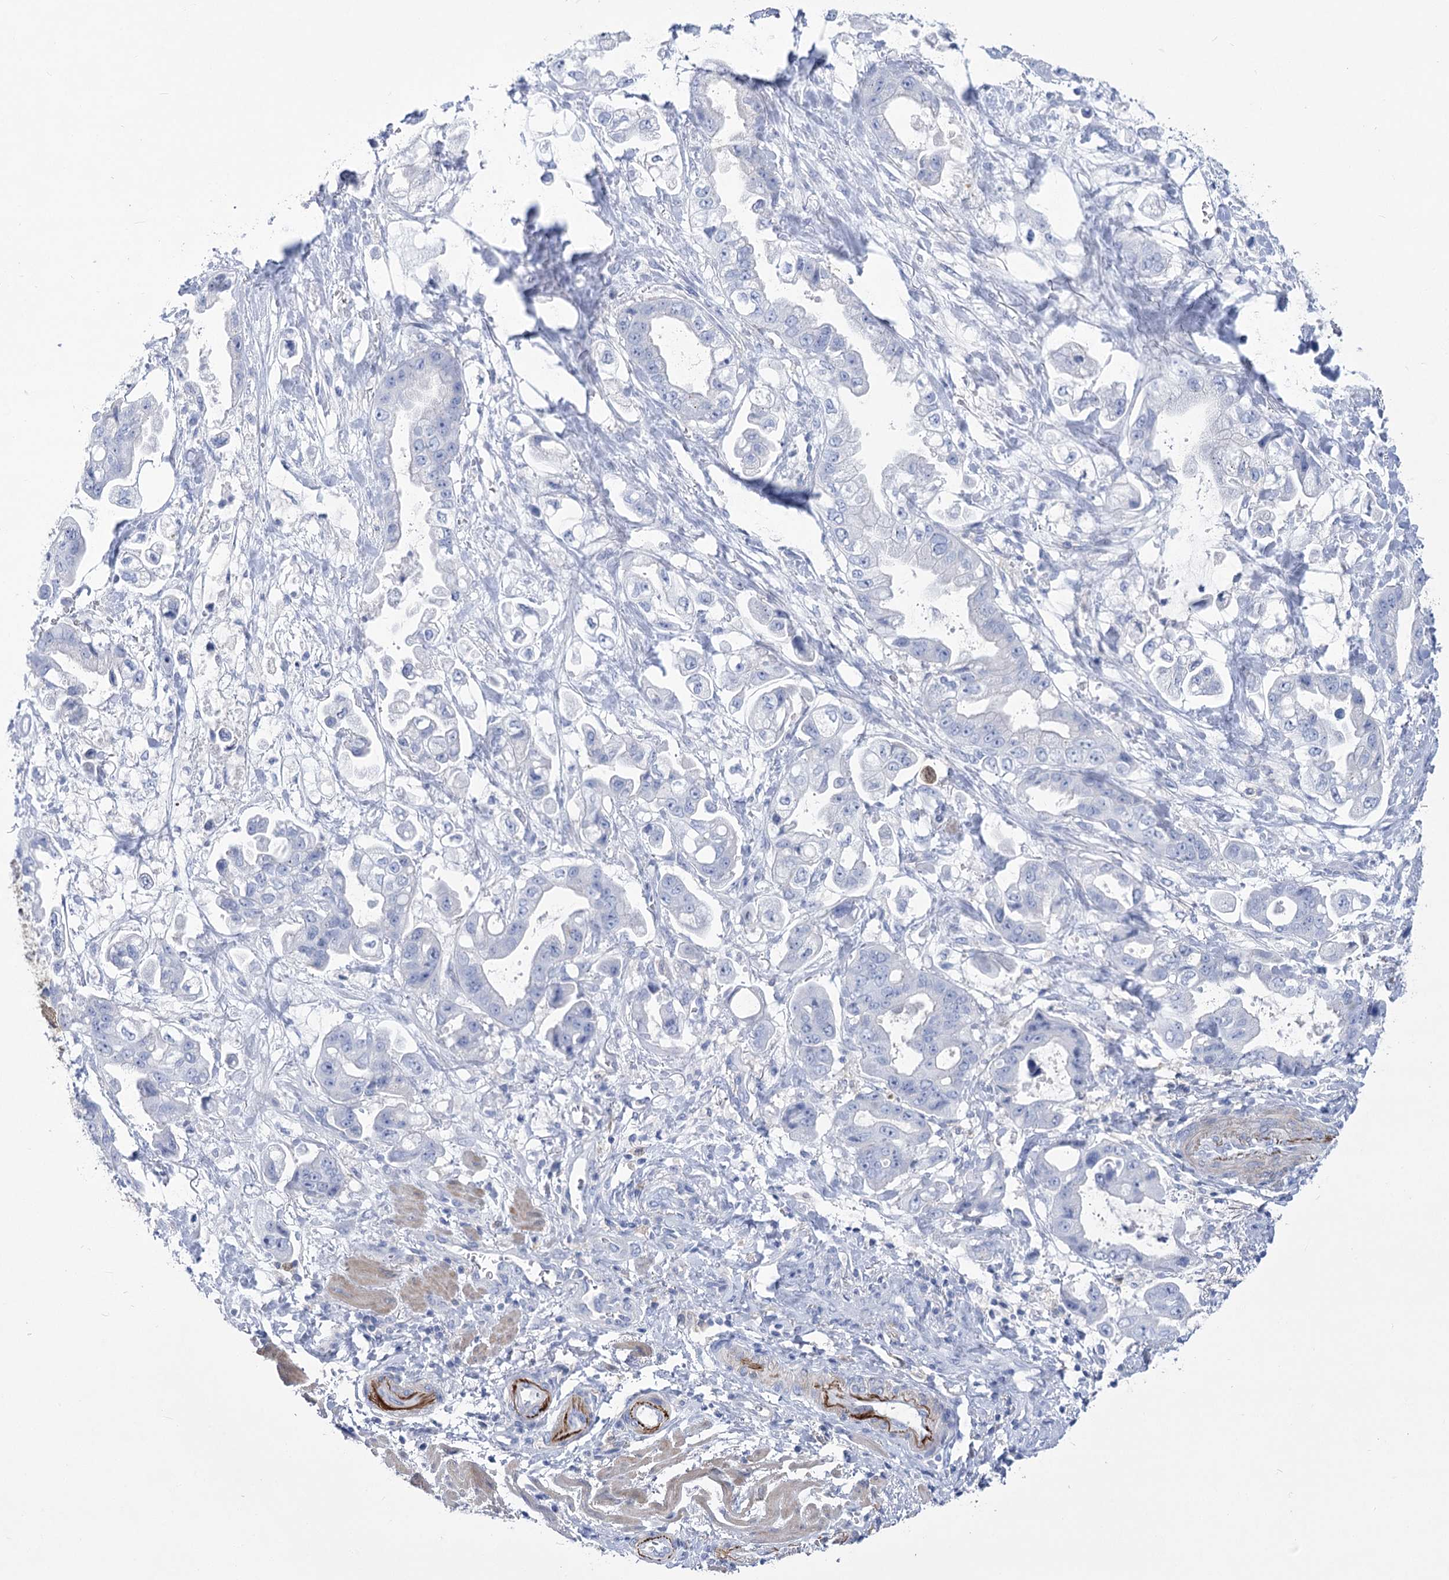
{"staining": {"intensity": "negative", "quantity": "none", "location": "none"}, "tissue": "stomach cancer", "cell_type": "Tumor cells", "image_type": "cancer", "snomed": [{"axis": "morphology", "description": "Adenocarcinoma, NOS"}, {"axis": "topography", "description": "Stomach"}], "caption": "Immunohistochemistry (IHC) image of human stomach cancer stained for a protein (brown), which reveals no staining in tumor cells.", "gene": "PCDHA1", "patient": {"sex": "male", "age": 62}}